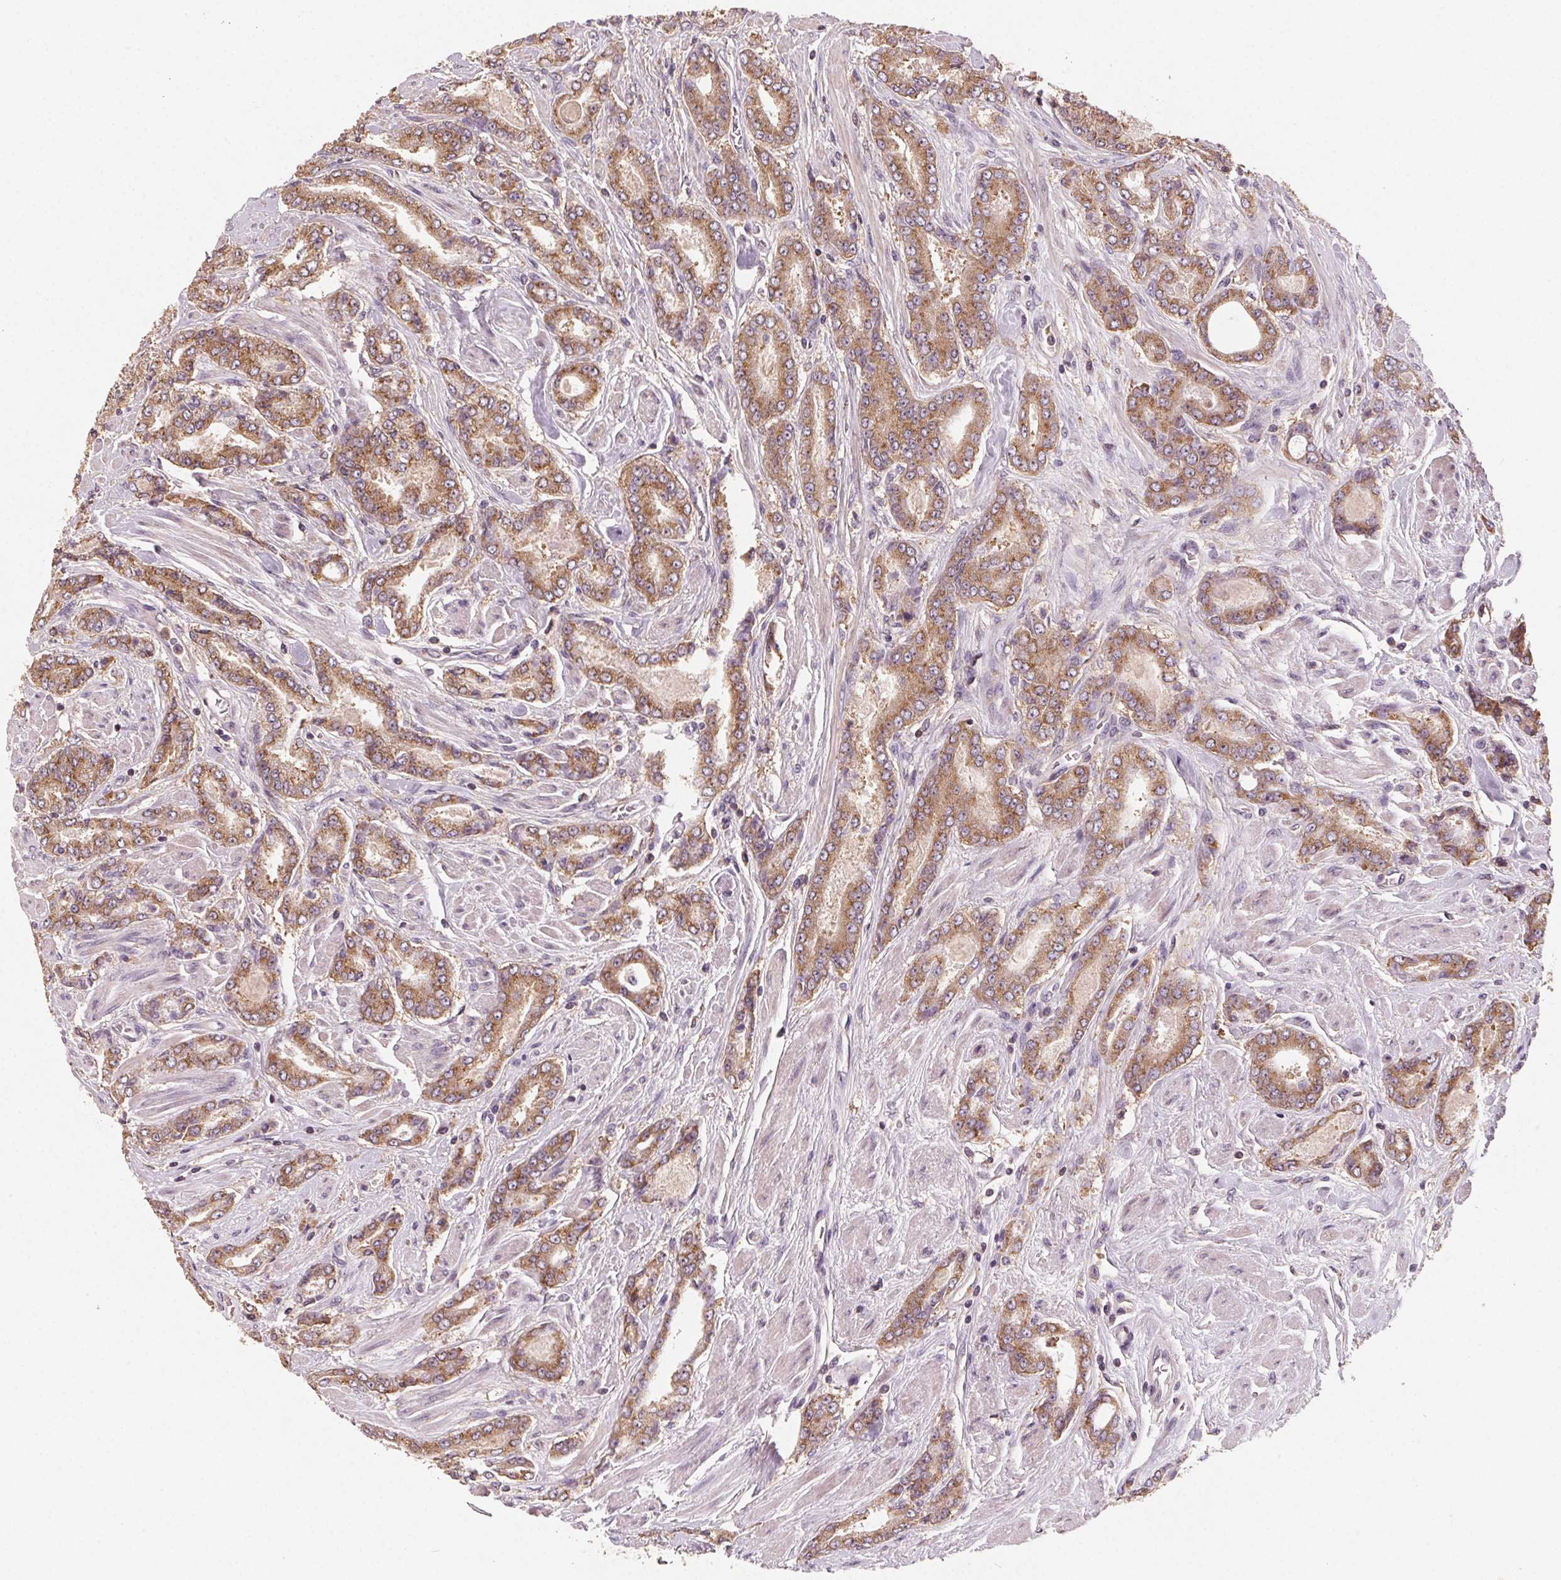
{"staining": {"intensity": "moderate", "quantity": ">75%", "location": "cytoplasmic/membranous"}, "tissue": "prostate cancer", "cell_type": "Tumor cells", "image_type": "cancer", "snomed": [{"axis": "morphology", "description": "Adenocarcinoma, NOS"}, {"axis": "topography", "description": "Prostate"}], "caption": "About >75% of tumor cells in human prostate adenocarcinoma display moderate cytoplasmic/membranous protein expression as visualized by brown immunohistochemical staining.", "gene": "AP1S1", "patient": {"sex": "male", "age": 64}}